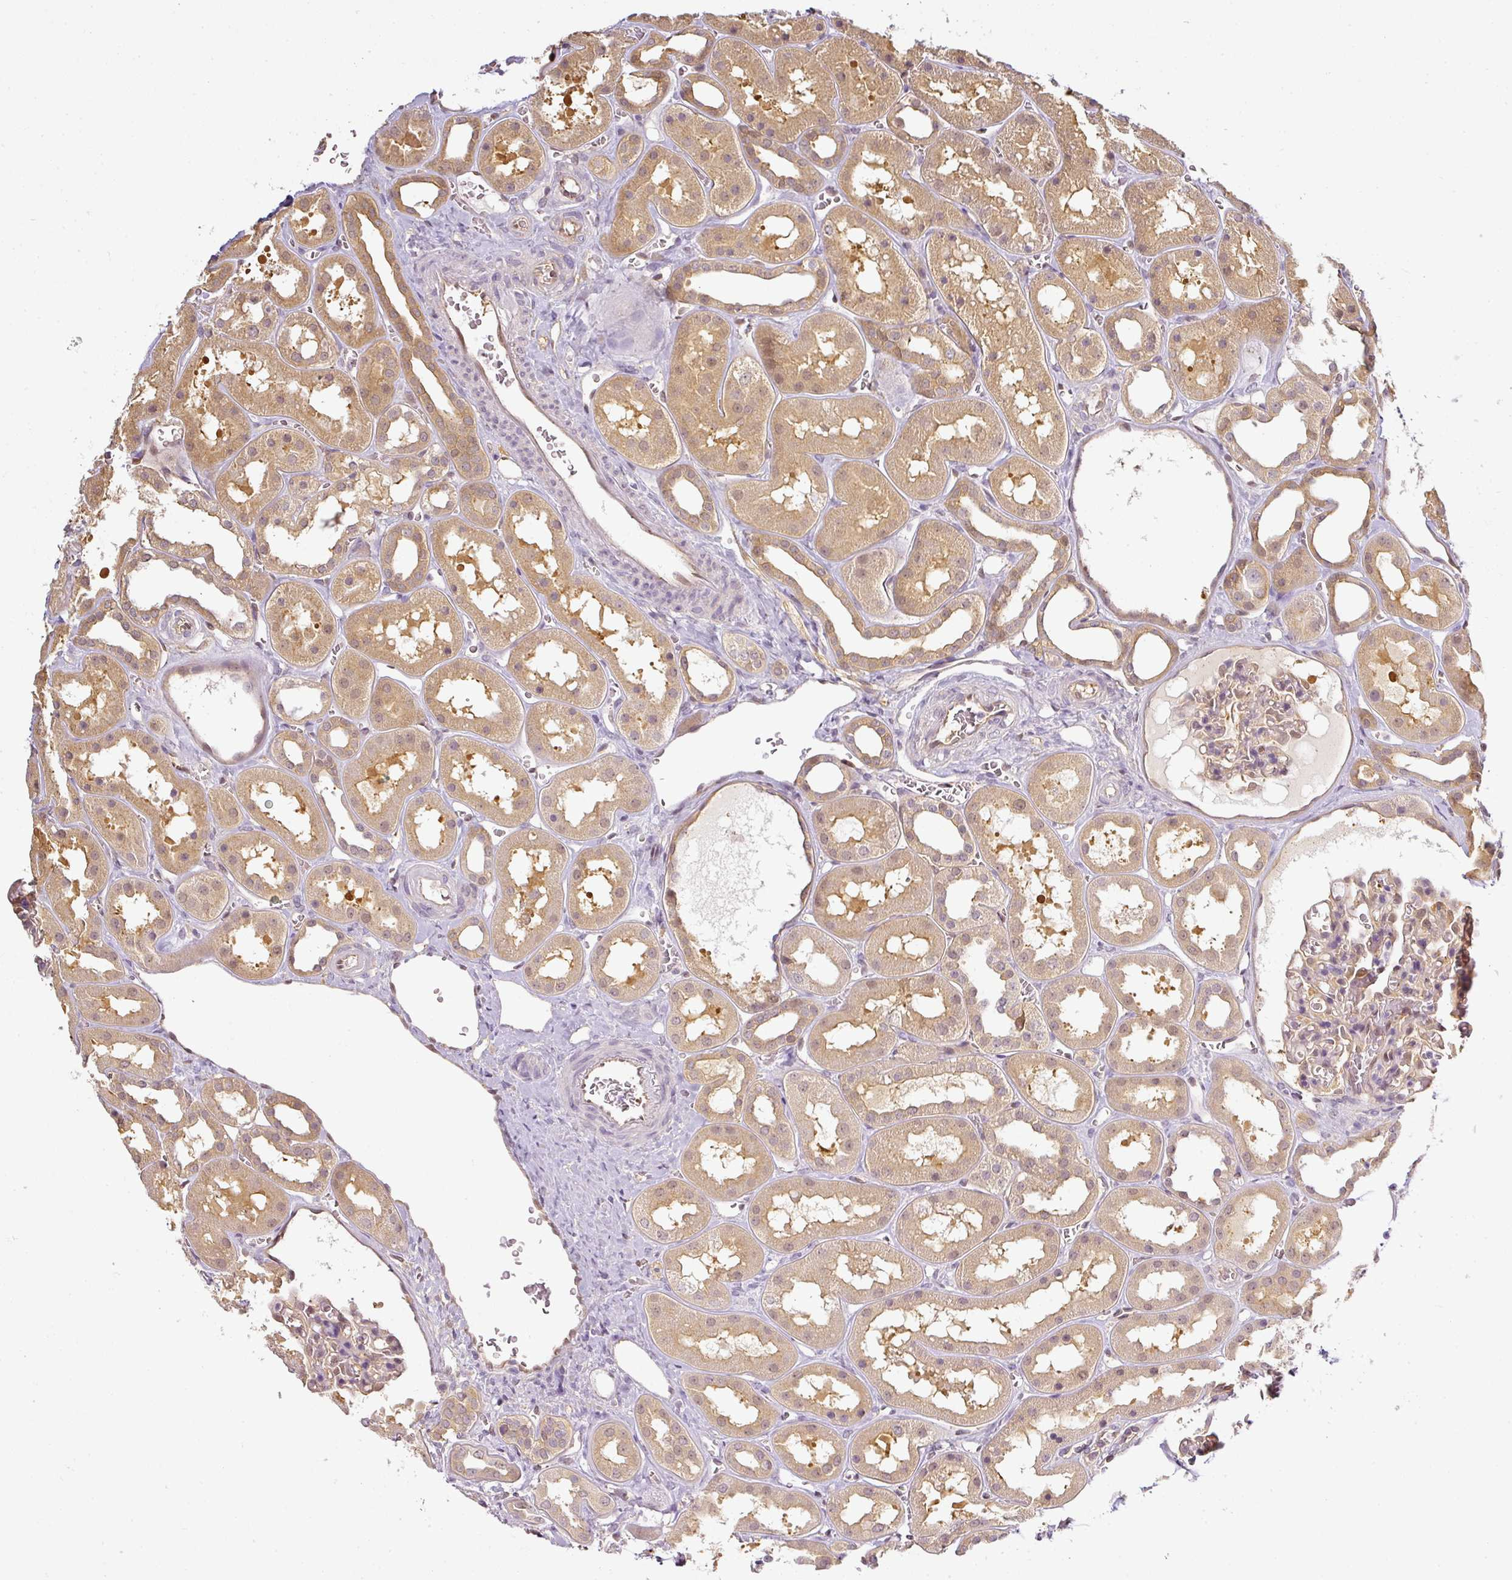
{"staining": {"intensity": "weak", "quantity": "25%-75%", "location": "cytoplasmic/membranous"}, "tissue": "kidney", "cell_type": "Cells in glomeruli", "image_type": "normal", "snomed": [{"axis": "morphology", "description": "Normal tissue, NOS"}, {"axis": "topography", "description": "Kidney"}], "caption": "Human kidney stained for a protein (brown) shows weak cytoplasmic/membranous positive positivity in approximately 25%-75% of cells in glomeruli.", "gene": "ANKRD18A", "patient": {"sex": "female", "age": 41}}